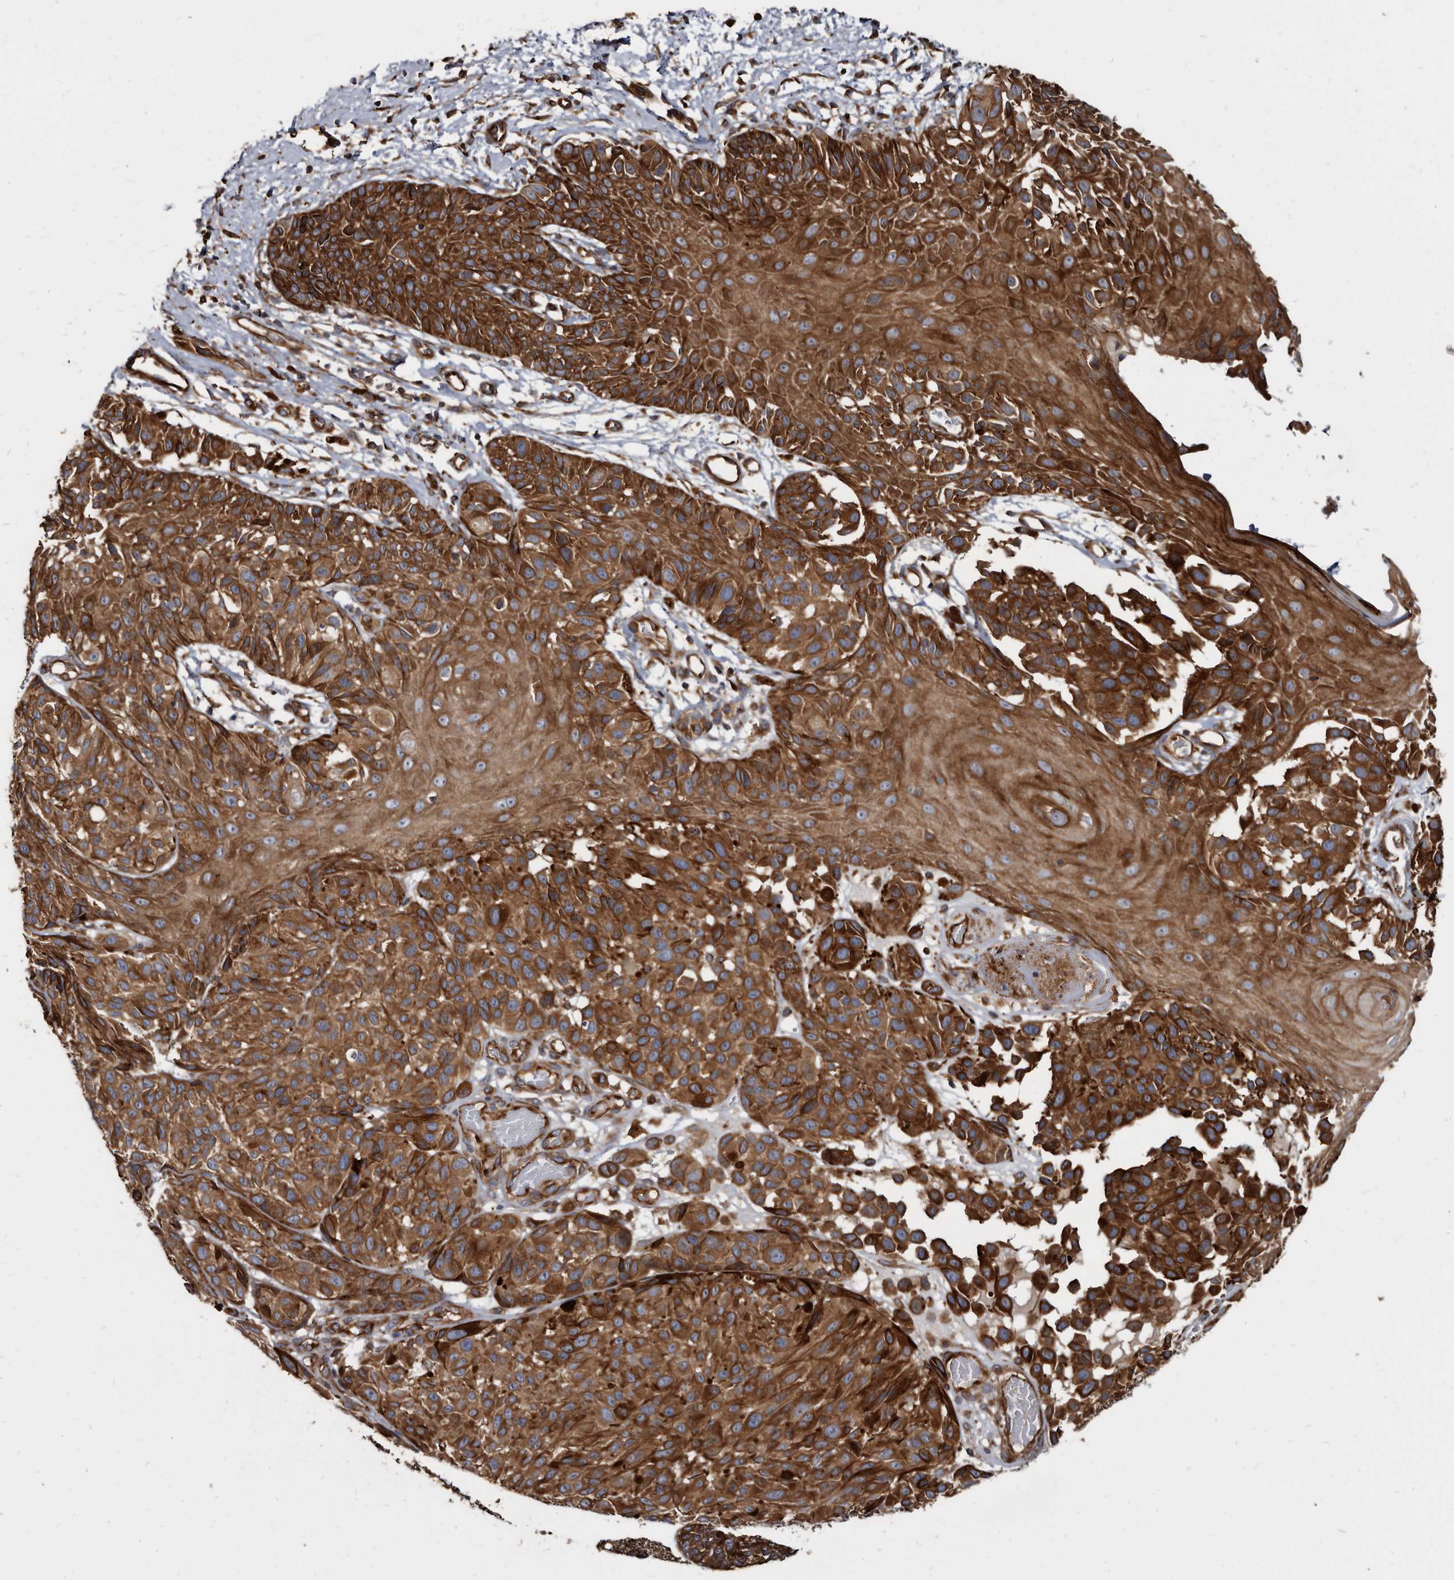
{"staining": {"intensity": "strong", "quantity": ">75%", "location": "cytoplasmic/membranous"}, "tissue": "melanoma", "cell_type": "Tumor cells", "image_type": "cancer", "snomed": [{"axis": "morphology", "description": "Malignant melanoma, NOS"}, {"axis": "topography", "description": "Skin"}], "caption": "An immunohistochemistry (IHC) photomicrograph of neoplastic tissue is shown. Protein staining in brown labels strong cytoplasmic/membranous positivity in malignant melanoma within tumor cells.", "gene": "KCTD20", "patient": {"sex": "male", "age": 83}}